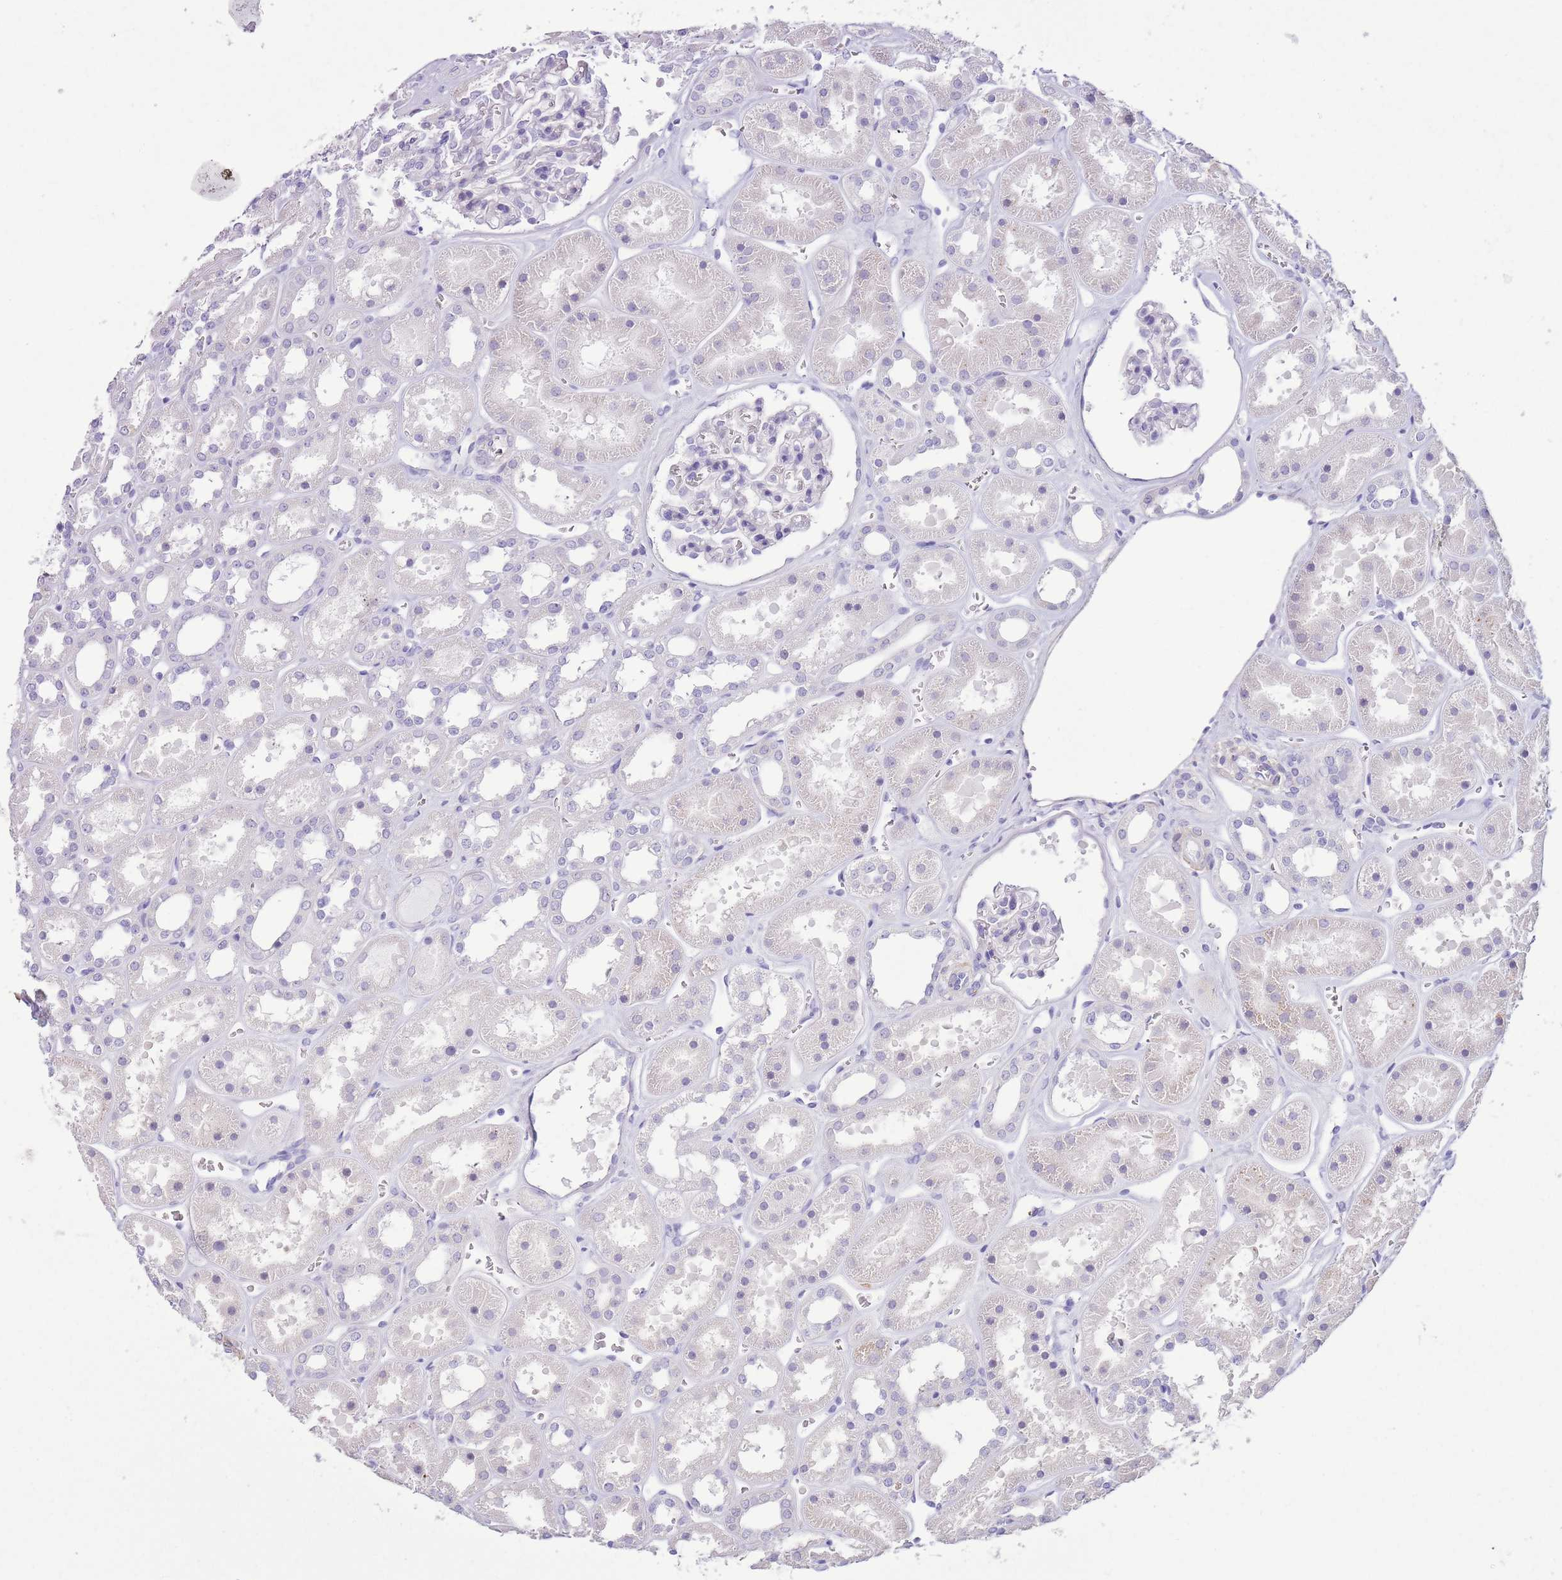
{"staining": {"intensity": "negative", "quantity": "none", "location": "none"}, "tissue": "kidney", "cell_type": "Cells in glomeruli", "image_type": "normal", "snomed": [{"axis": "morphology", "description": "Normal tissue, NOS"}, {"axis": "topography", "description": "Kidney"}], "caption": "Cells in glomeruli show no significant protein expression in benign kidney.", "gene": "SLC7A14", "patient": {"sex": "female", "age": 41}}